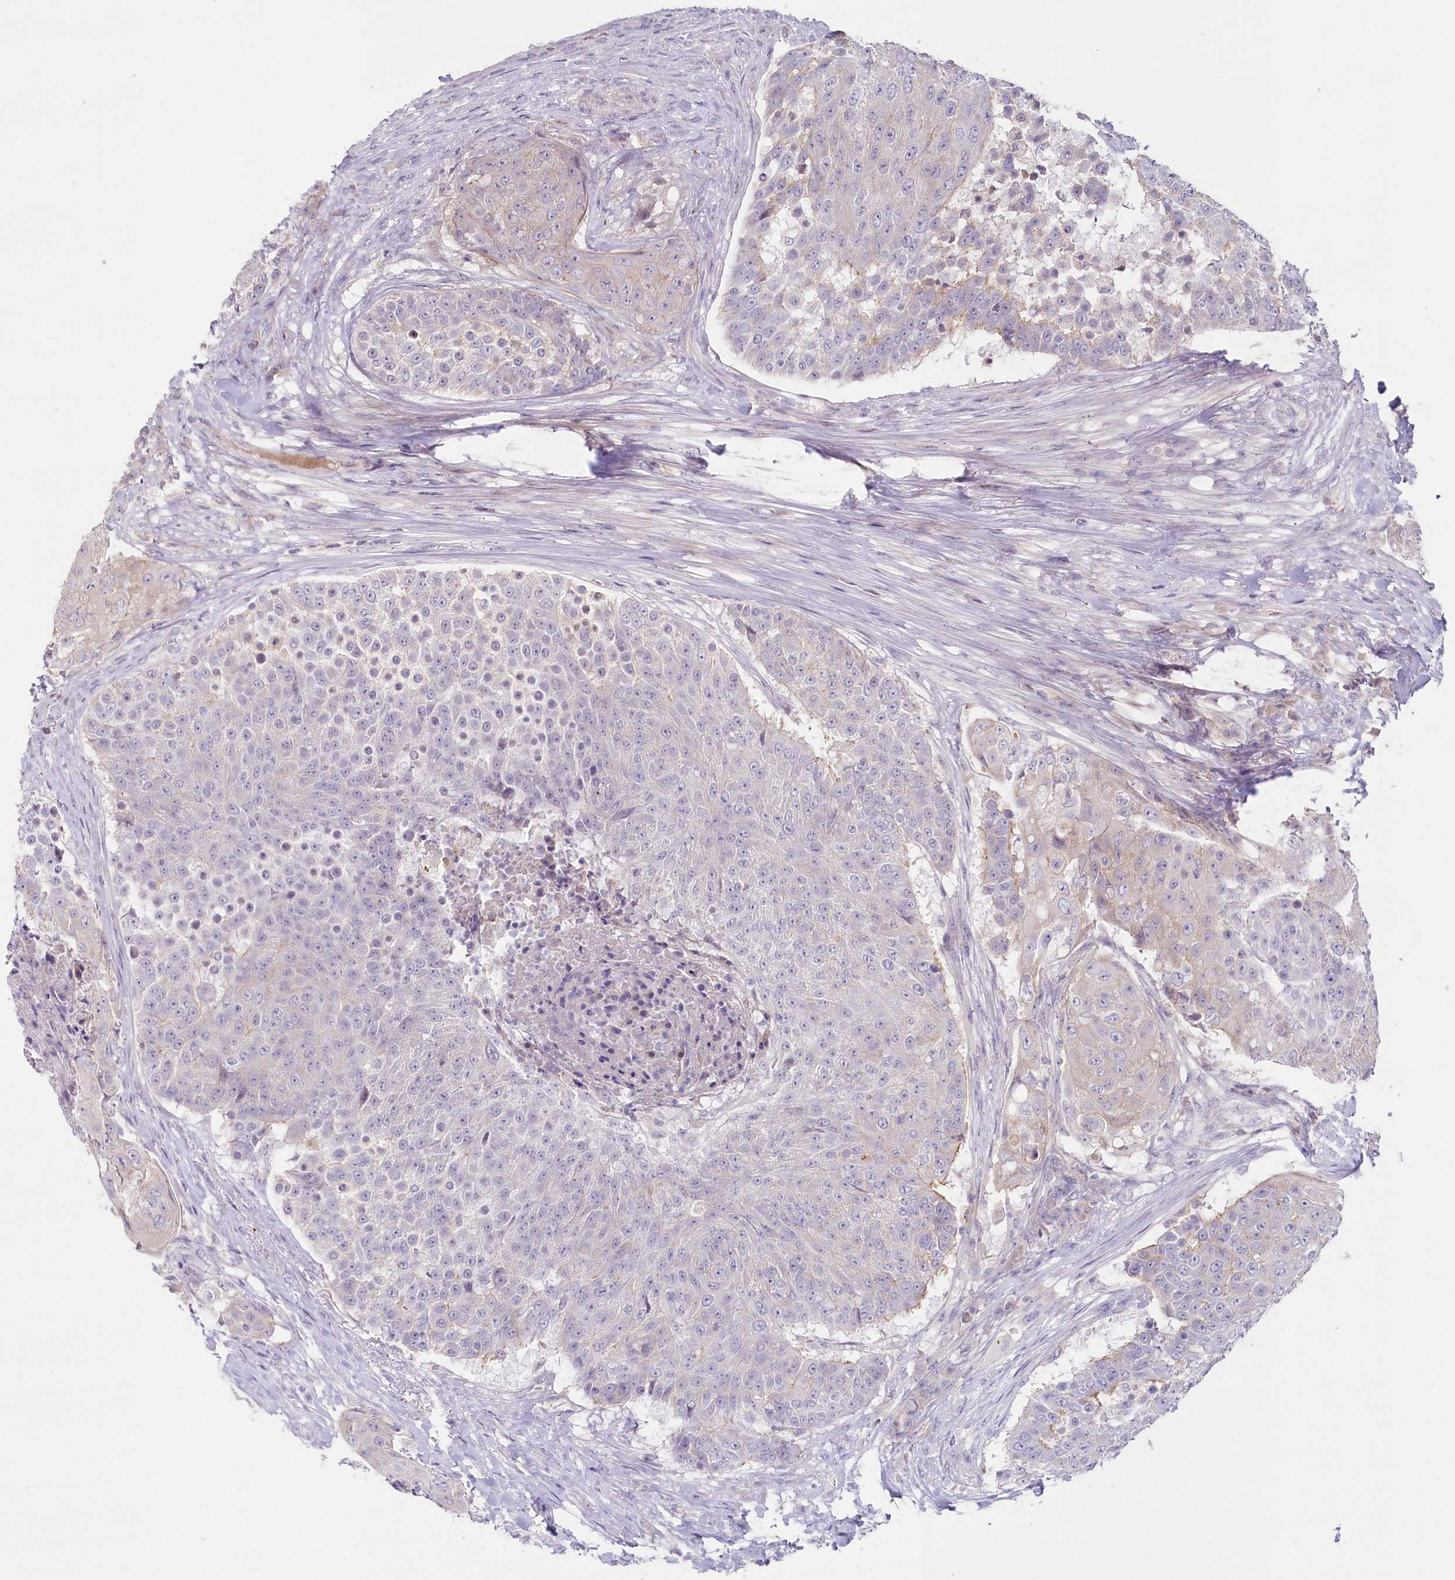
{"staining": {"intensity": "negative", "quantity": "none", "location": "none"}, "tissue": "urothelial cancer", "cell_type": "Tumor cells", "image_type": "cancer", "snomed": [{"axis": "morphology", "description": "Urothelial carcinoma, High grade"}, {"axis": "topography", "description": "Urinary bladder"}], "caption": "Urothelial cancer was stained to show a protein in brown. There is no significant positivity in tumor cells.", "gene": "SLC6A11", "patient": {"sex": "female", "age": 63}}